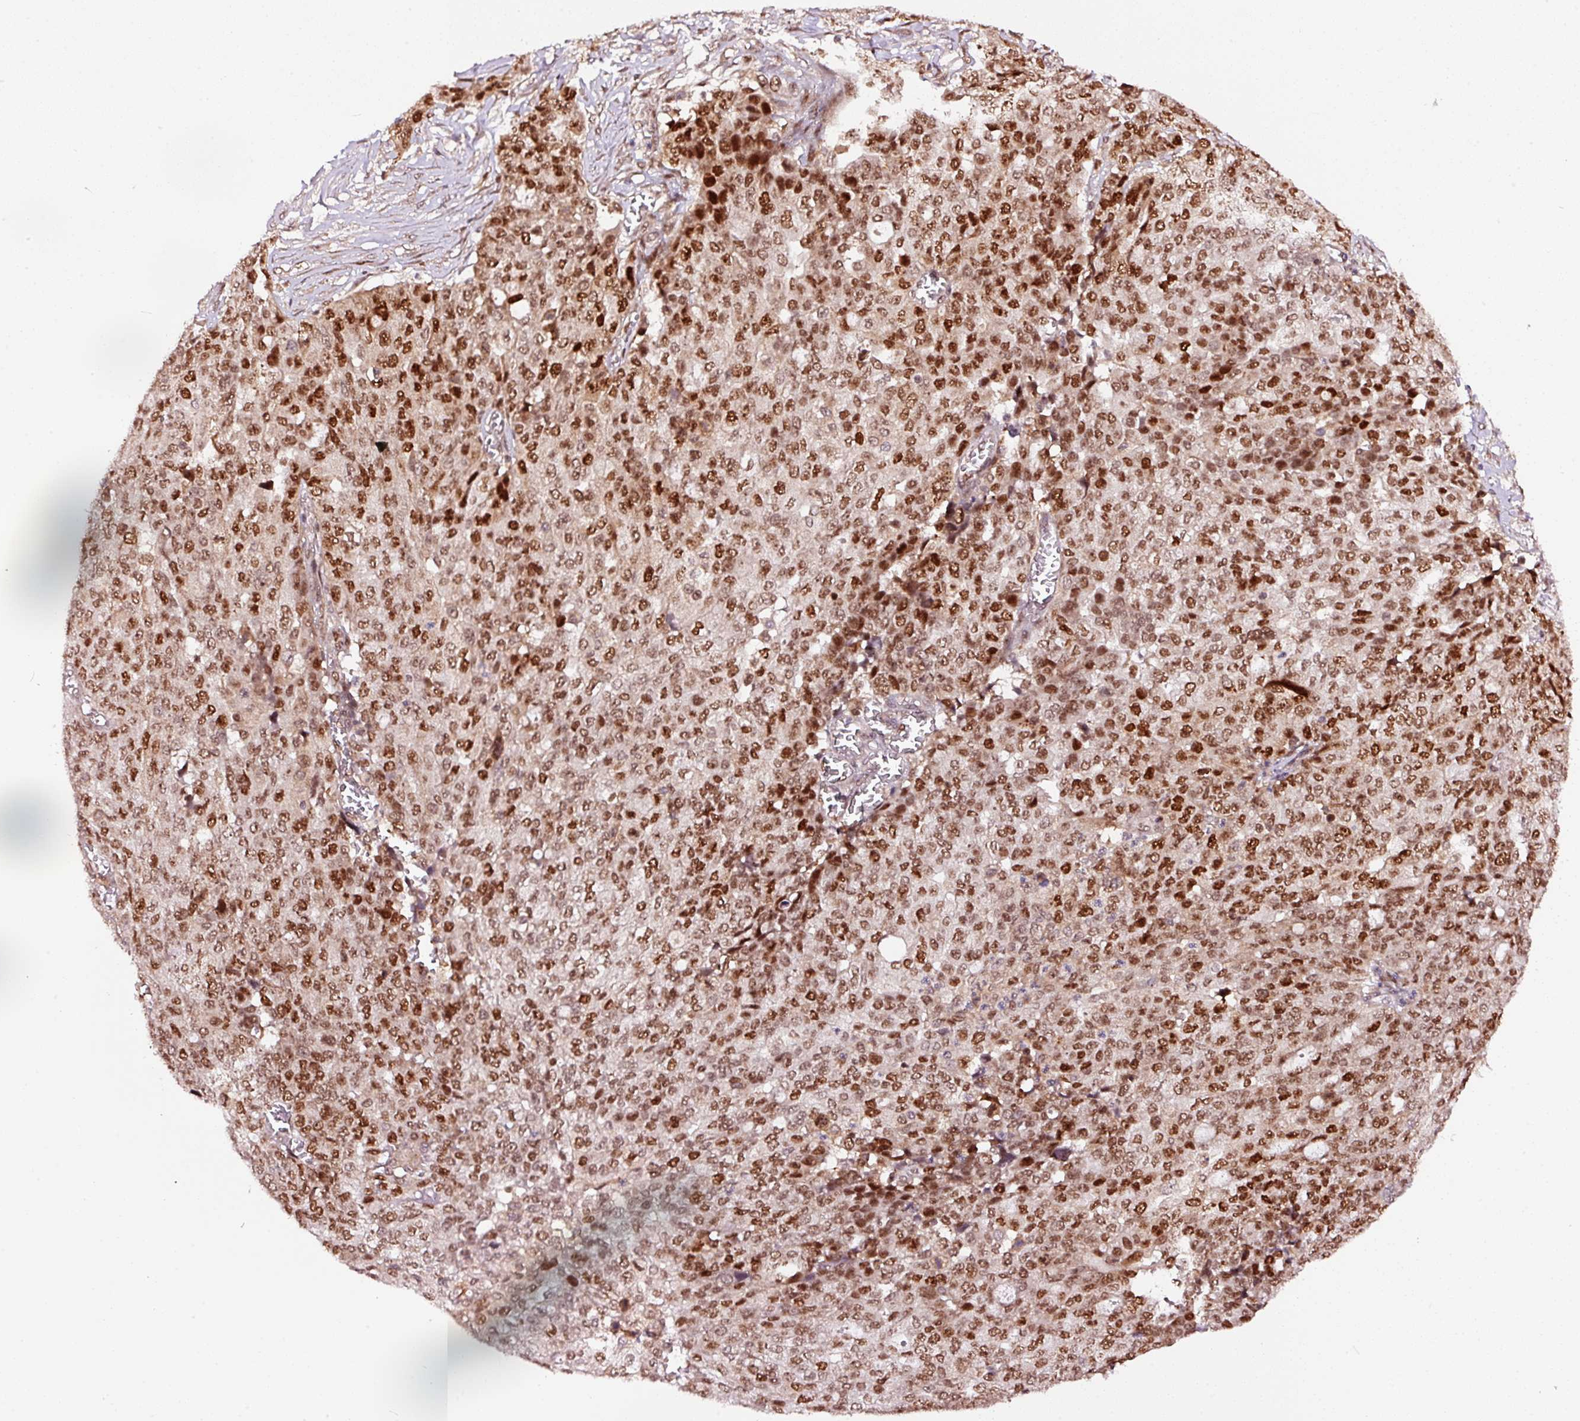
{"staining": {"intensity": "strong", "quantity": ">75%", "location": "nuclear"}, "tissue": "ovarian cancer", "cell_type": "Tumor cells", "image_type": "cancer", "snomed": [{"axis": "morphology", "description": "Cystadenocarcinoma, serous, NOS"}, {"axis": "topography", "description": "Soft tissue"}, {"axis": "topography", "description": "Ovary"}], "caption": "This image reveals ovarian serous cystadenocarcinoma stained with IHC to label a protein in brown. The nuclear of tumor cells show strong positivity for the protein. Nuclei are counter-stained blue.", "gene": "RFC4", "patient": {"sex": "female", "age": 57}}